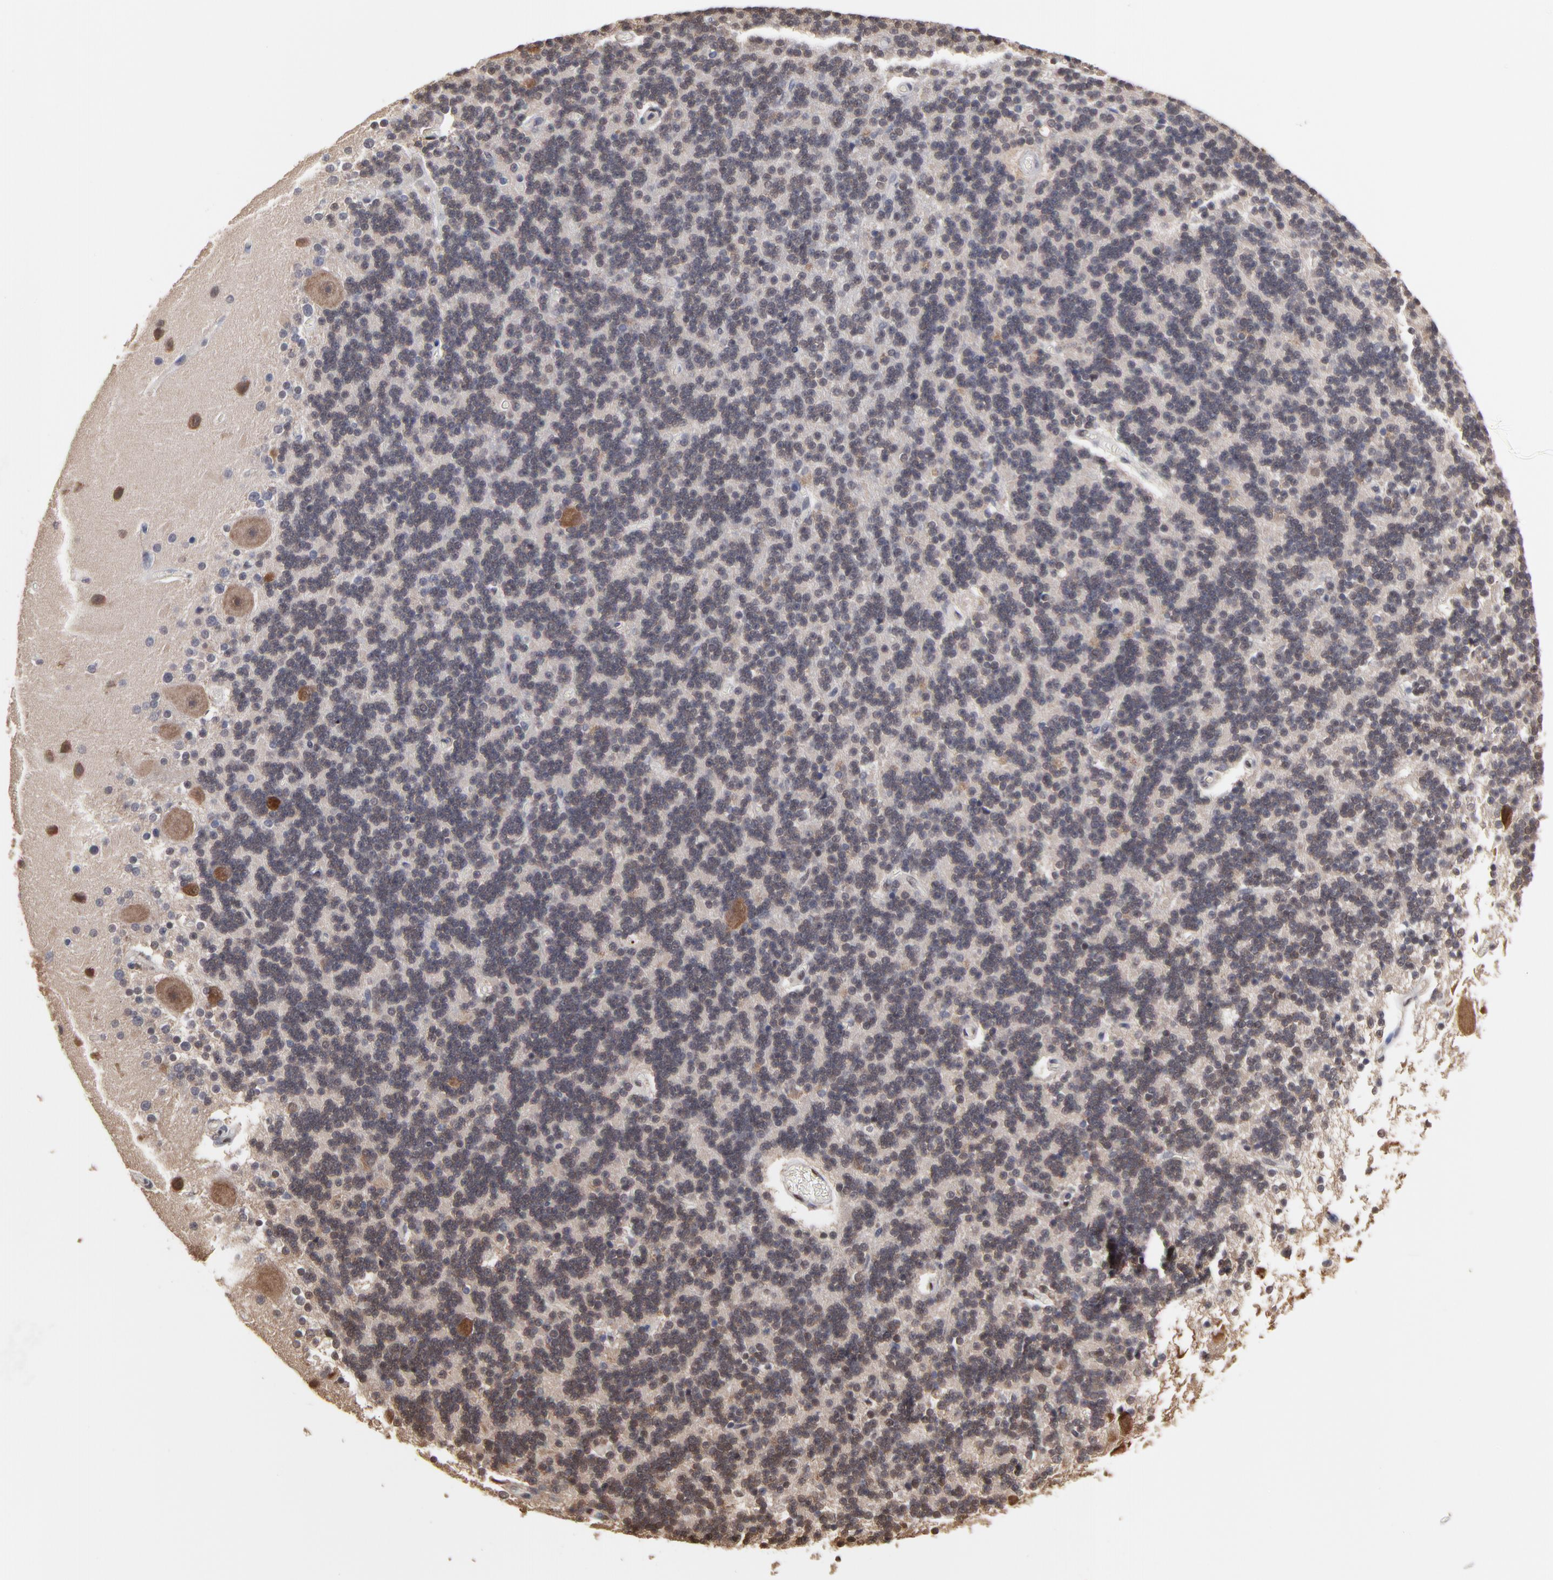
{"staining": {"intensity": "weak", "quantity": ">75%", "location": "cytoplasmic/membranous"}, "tissue": "cerebellum", "cell_type": "Cells in granular layer", "image_type": "normal", "snomed": [{"axis": "morphology", "description": "Normal tissue, NOS"}, {"axis": "topography", "description": "Cerebellum"}], "caption": "Protein staining by immunohistochemistry (IHC) displays weak cytoplasmic/membranous staining in about >75% of cells in granular layer in normal cerebellum.", "gene": "CCT2", "patient": {"sex": "female", "age": 54}}